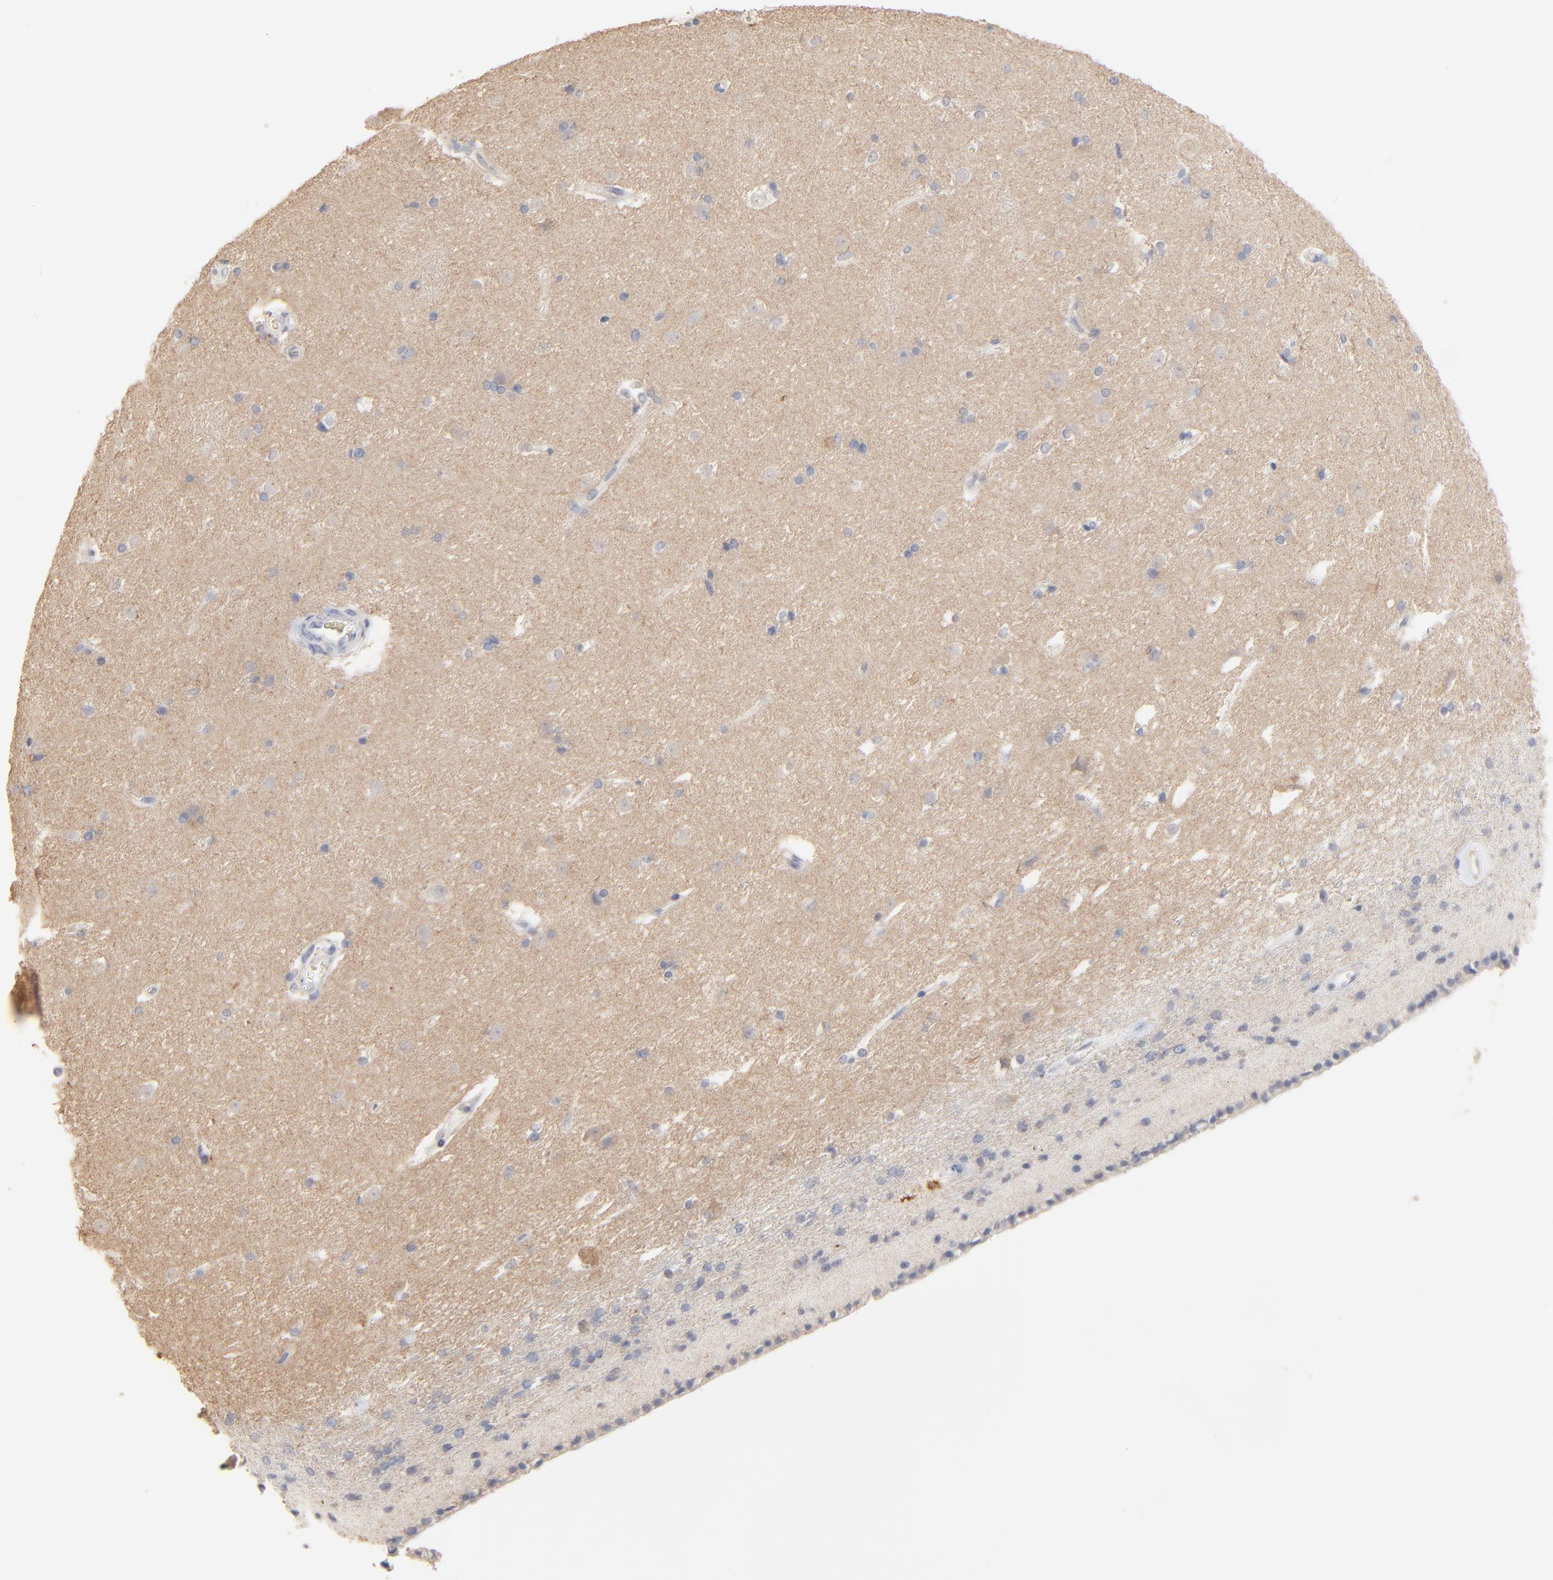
{"staining": {"intensity": "negative", "quantity": "none", "location": "none"}, "tissue": "caudate", "cell_type": "Glial cells", "image_type": "normal", "snomed": [{"axis": "morphology", "description": "Normal tissue, NOS"}, {"axis": "topography", "description": "Lateral ventricle wall"}], "caption": "Benign caudate was stained to show a protein in brown. There is no significant positivity in glial cells. (DAB immunohistochemistry visualized using brightfield microscopy, high magnification).", "gene": "FANCB", "patient": {"sex": "female", "age": 19}}